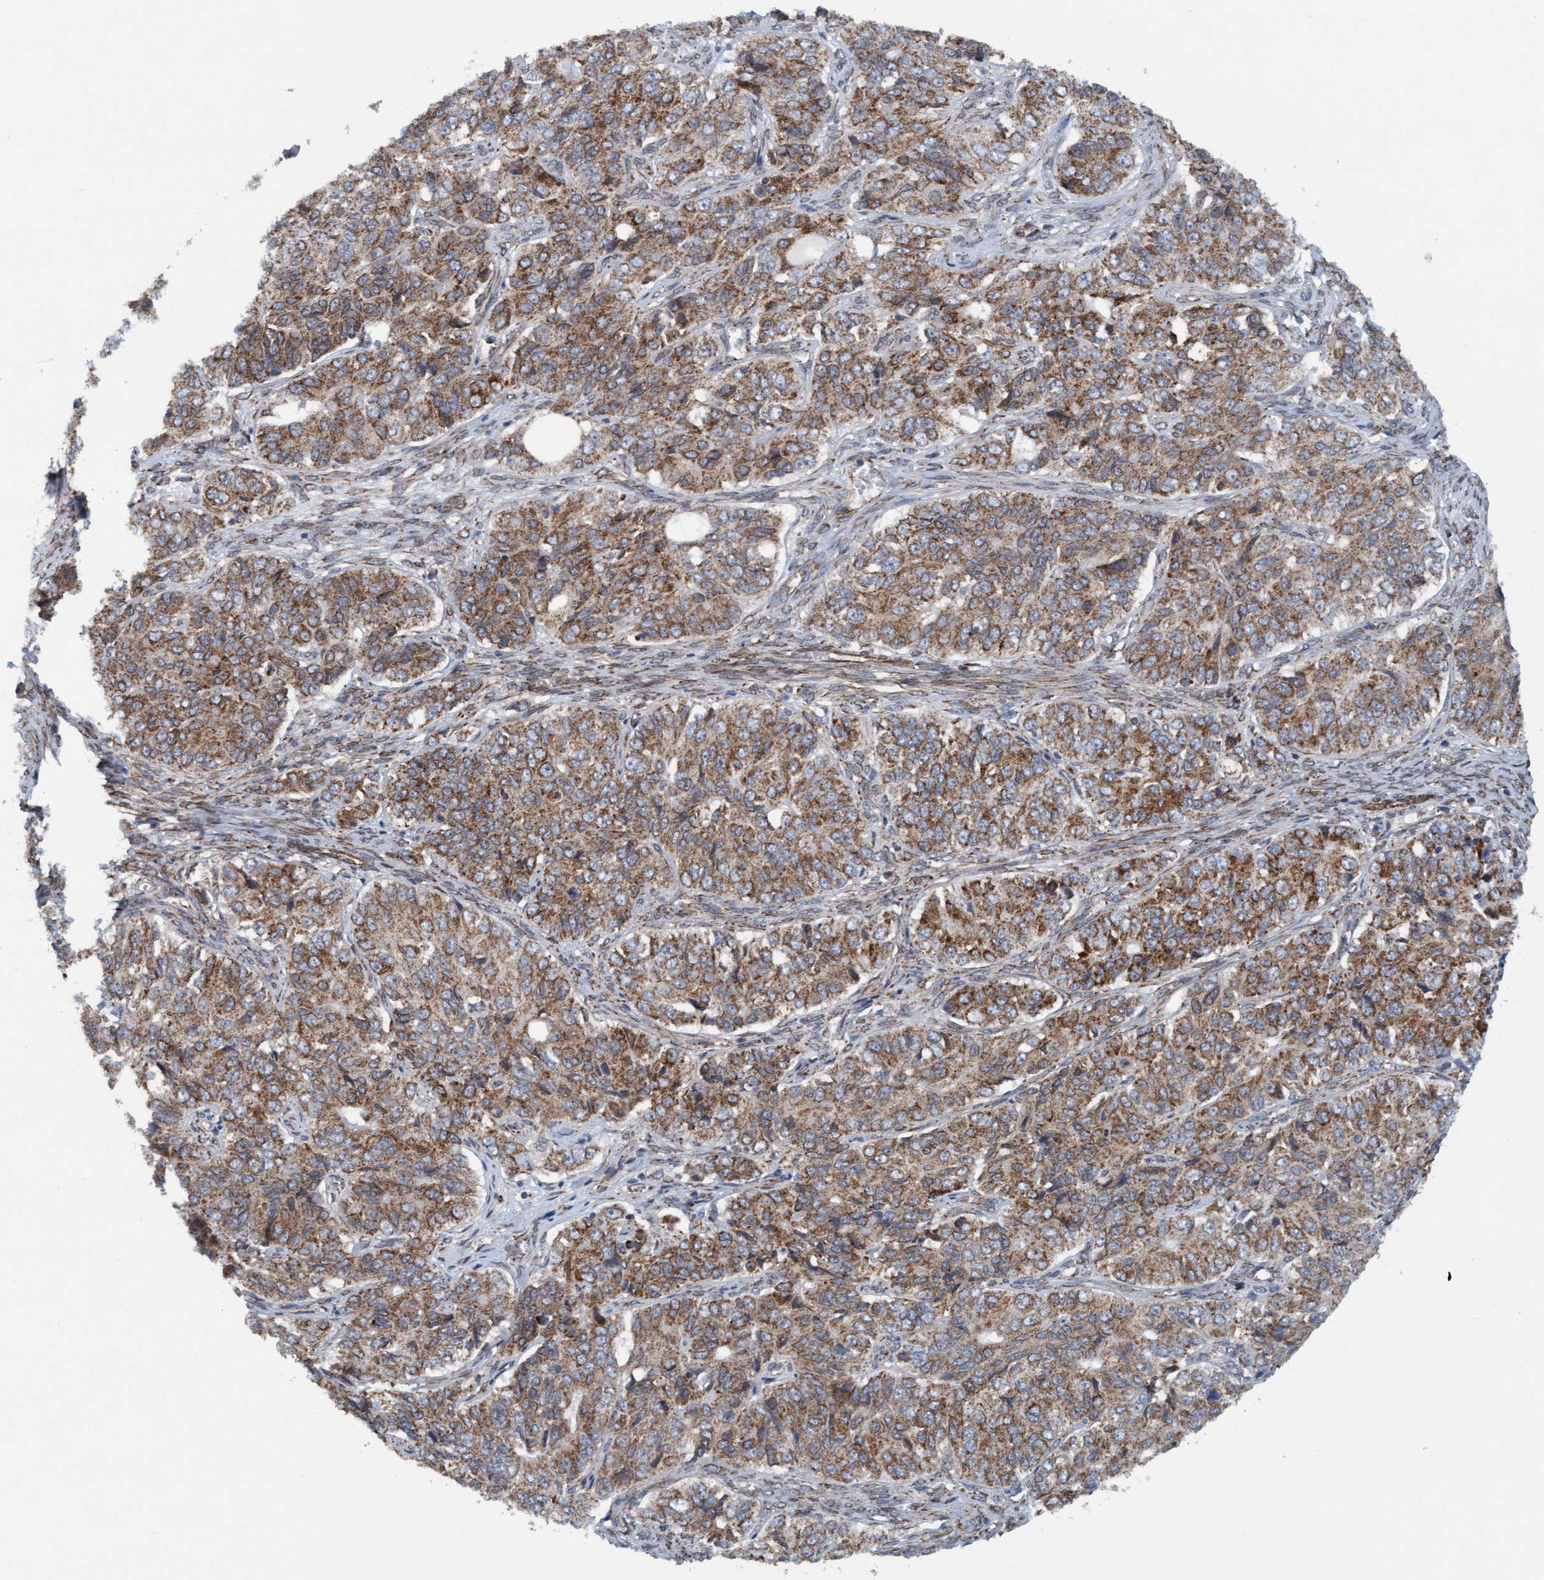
{"staining": {"intensity": "moderate", "quantity": ">75%", "location": "cytoplasmic/membranous"}, "tissue": "ovarian cancer", "cell_type": "Tumor cells", "image_type": "cancer", "snomed": [{"axis": "morphology", "description": "Carcinoma, endometroid"}, {"axis": "topography", "description": "Ovary"}], "caption": "Endometroid carcinoma (ovarian) was stained to show a protein in brown. There is medium levels of moderate cytoplasmic/membranous staining in about >75% of tumor cells.", "gene": "MRPS23", "patient": {"sex": "female", "age": 51}}